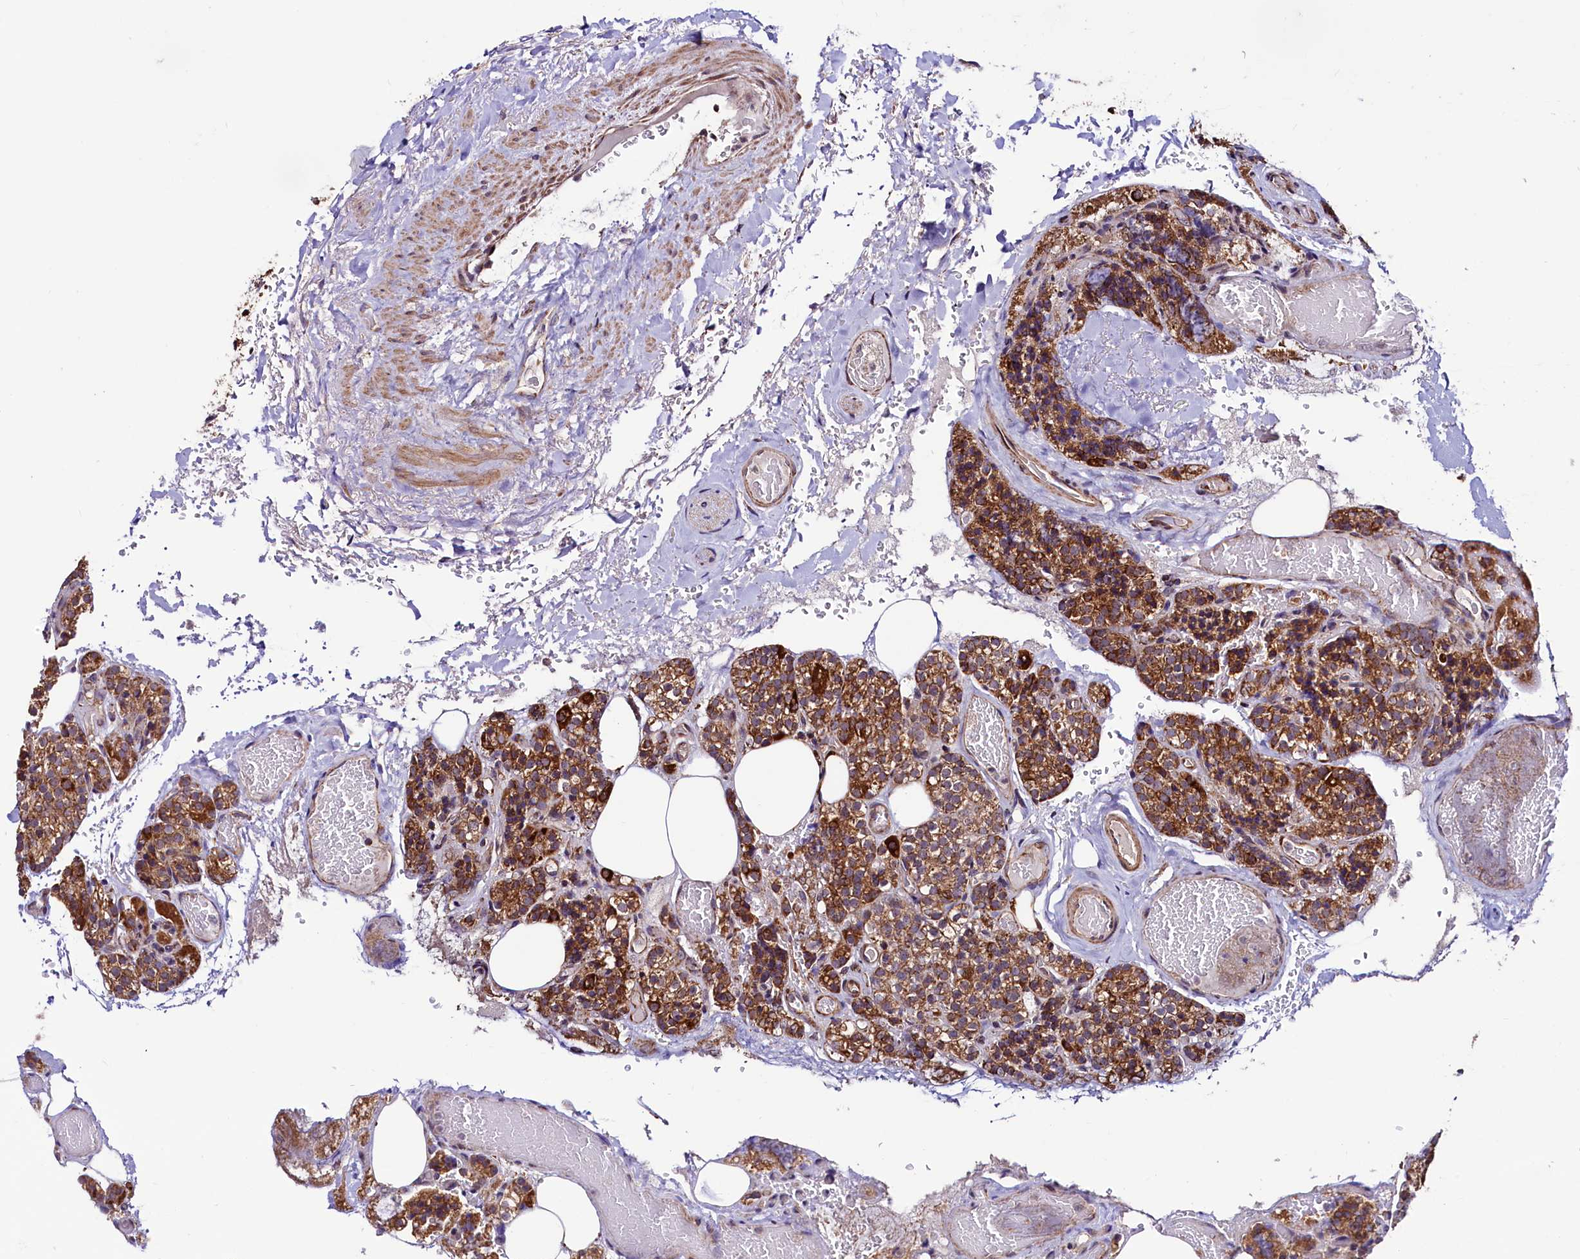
{"staining": {"intensity": "strong", "quantity": ">75%", "location": "cytoplasmic/membranous"}, "tissue": "parathyroid gland", "cell_type": "Glandular cells", "image_type": "normal", "snomed": [{"axis": "morphology", "description": "Normal tissue, NOS"}, {"axis": "topography", "description": "Parathyroid gland"}], "caption": "Glandular cells demonstrate strong cytoplasmic/membranous staining in about >75% of cells in unremarkable parathyroid gland.", "gene": "STARD5", "patient": {"sex": "male", "age": 87}}